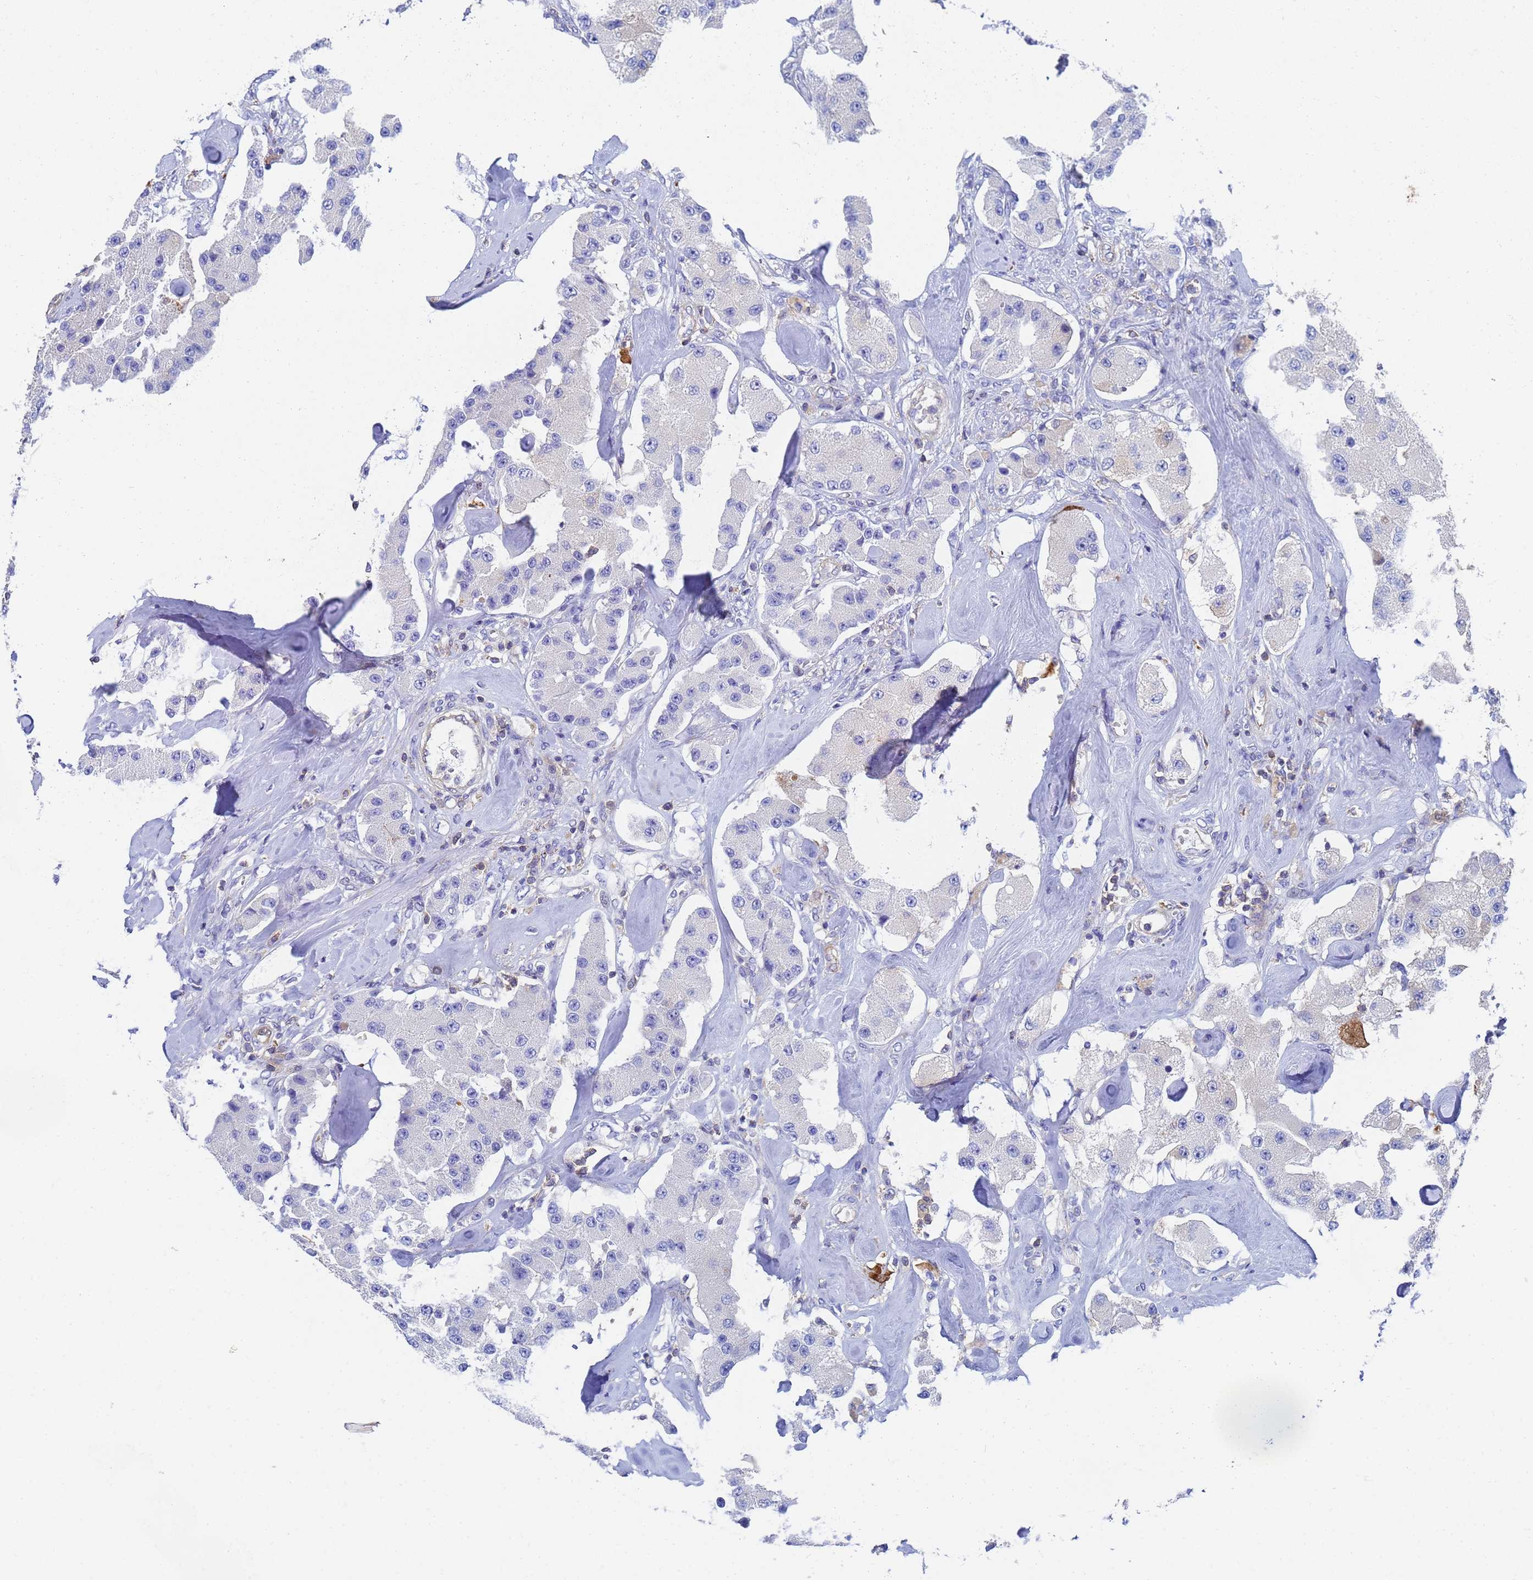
{"staining": {"intensity": "negative", "quantity": "none", "location": "none"}, "tissue": "carcinoid", "cell_type": "Tumor cells", "image_type": "cancer", "snomed": [{"axis": "morphology", "description": "Carcinoid, malignant, NOS"}, {"axis": "topography", "description": "Pancreas"}], "caption": "This is a histopathology image of IHC staining of carcinoid, which shows no positivity in tumor cells. (Stains: DAB IHC with hematoxylin counter stain, Microscopy: brightfield microscopy at high magnification).", "gene": "GCHFR", "patient": {"sex": "male", "age": 41}}